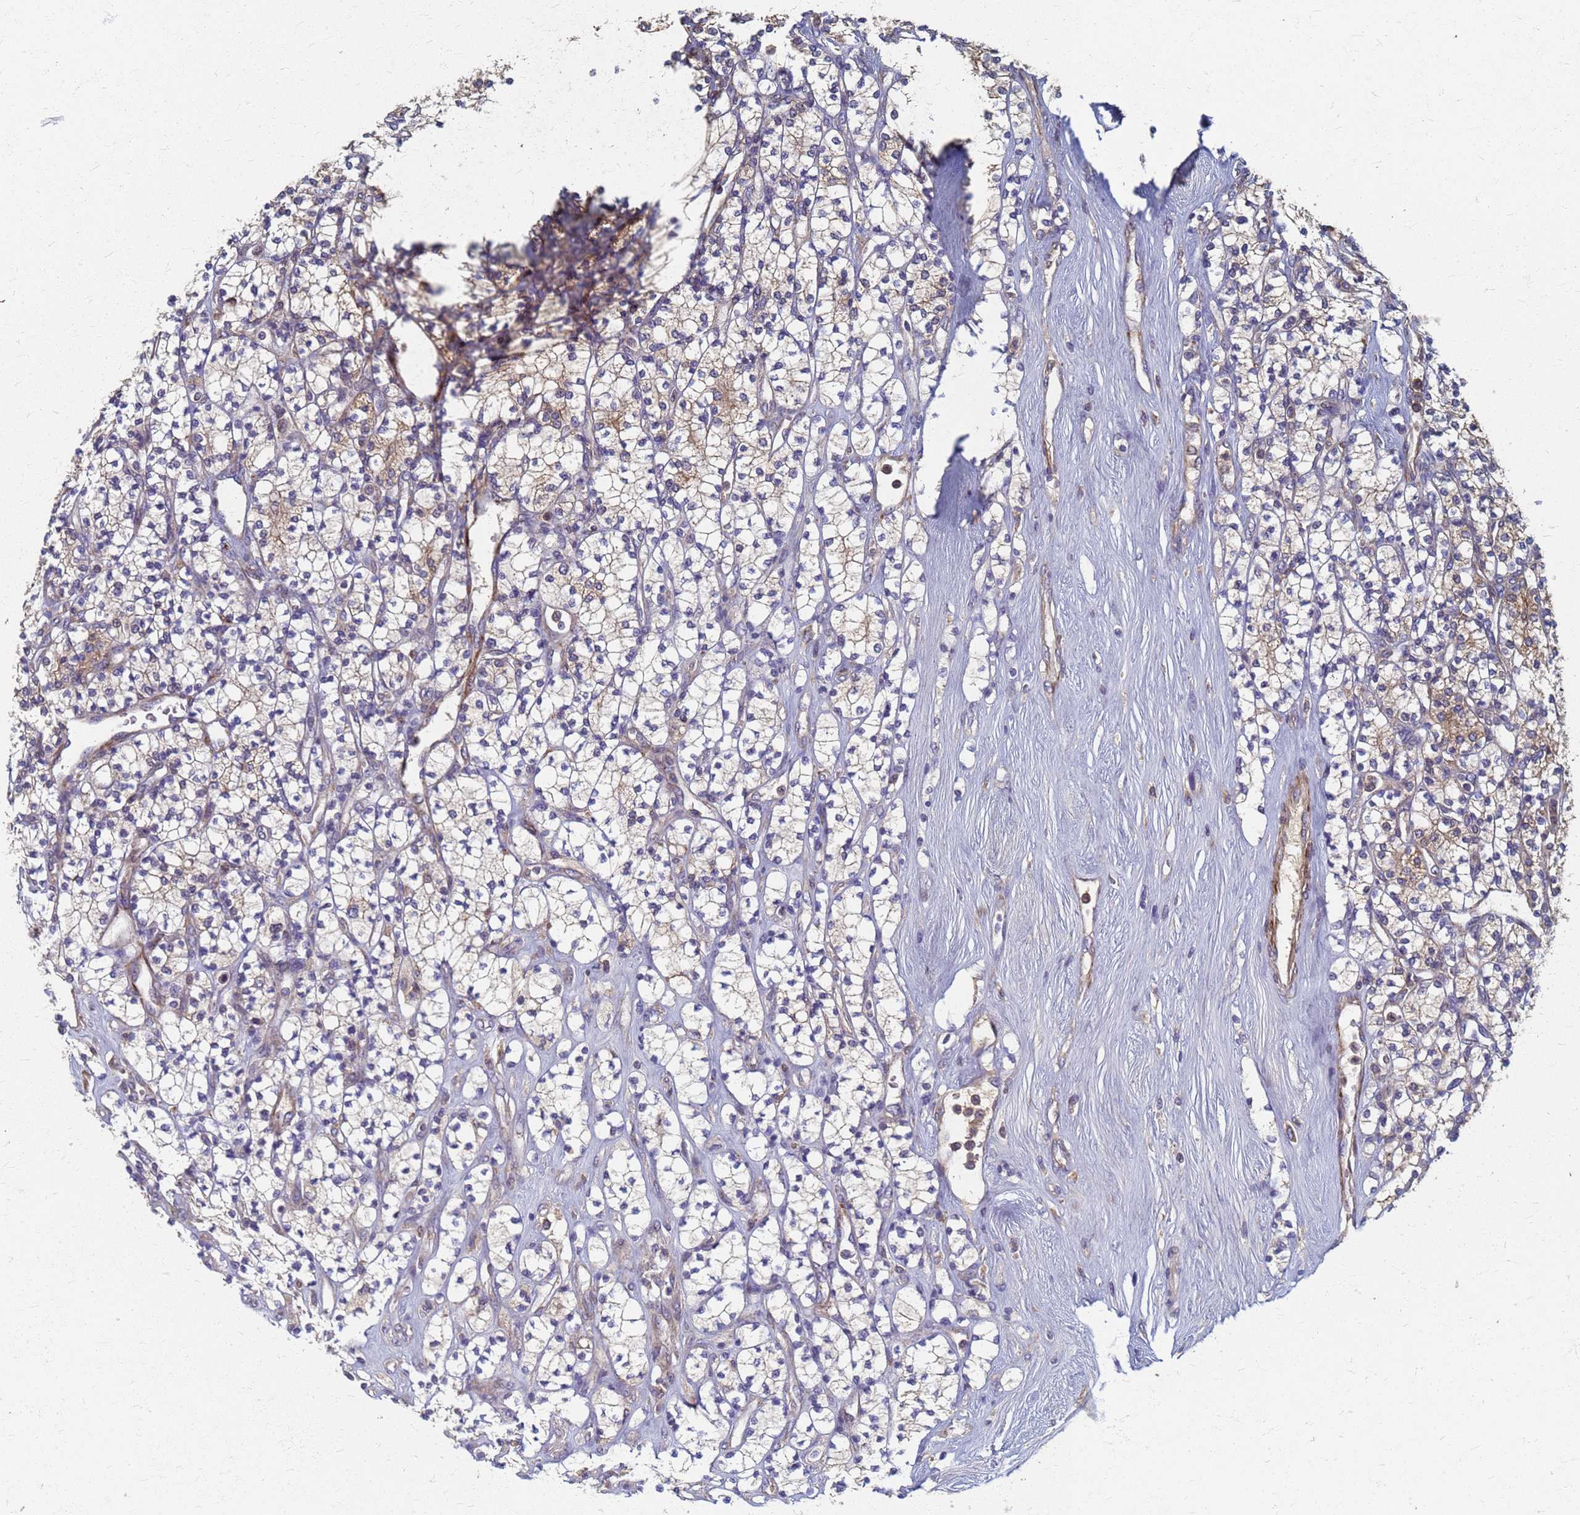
{"staining": {"intensity": "weak", "quantity": "25%-75%", "location": "cytoplasmic/membranous"}, "tissue": "renal cancer", "cell_type": "Tumor cells", "image_type": "cancer", "snomed": [{"axis": "morphology", "description": "Adenocarcinoma, NOS"}, {"axis": "topography", "description": "Kidney"}], "caption": "This image displays immunohistochemistry (IHC) staining of renal adenocarcinoma, with low weak cytoplasmic/membranous positivity in about 25%-75% of tumor cells.", "gene": "ATPAF1", "patient": {"sex": "male", "age": 77}}